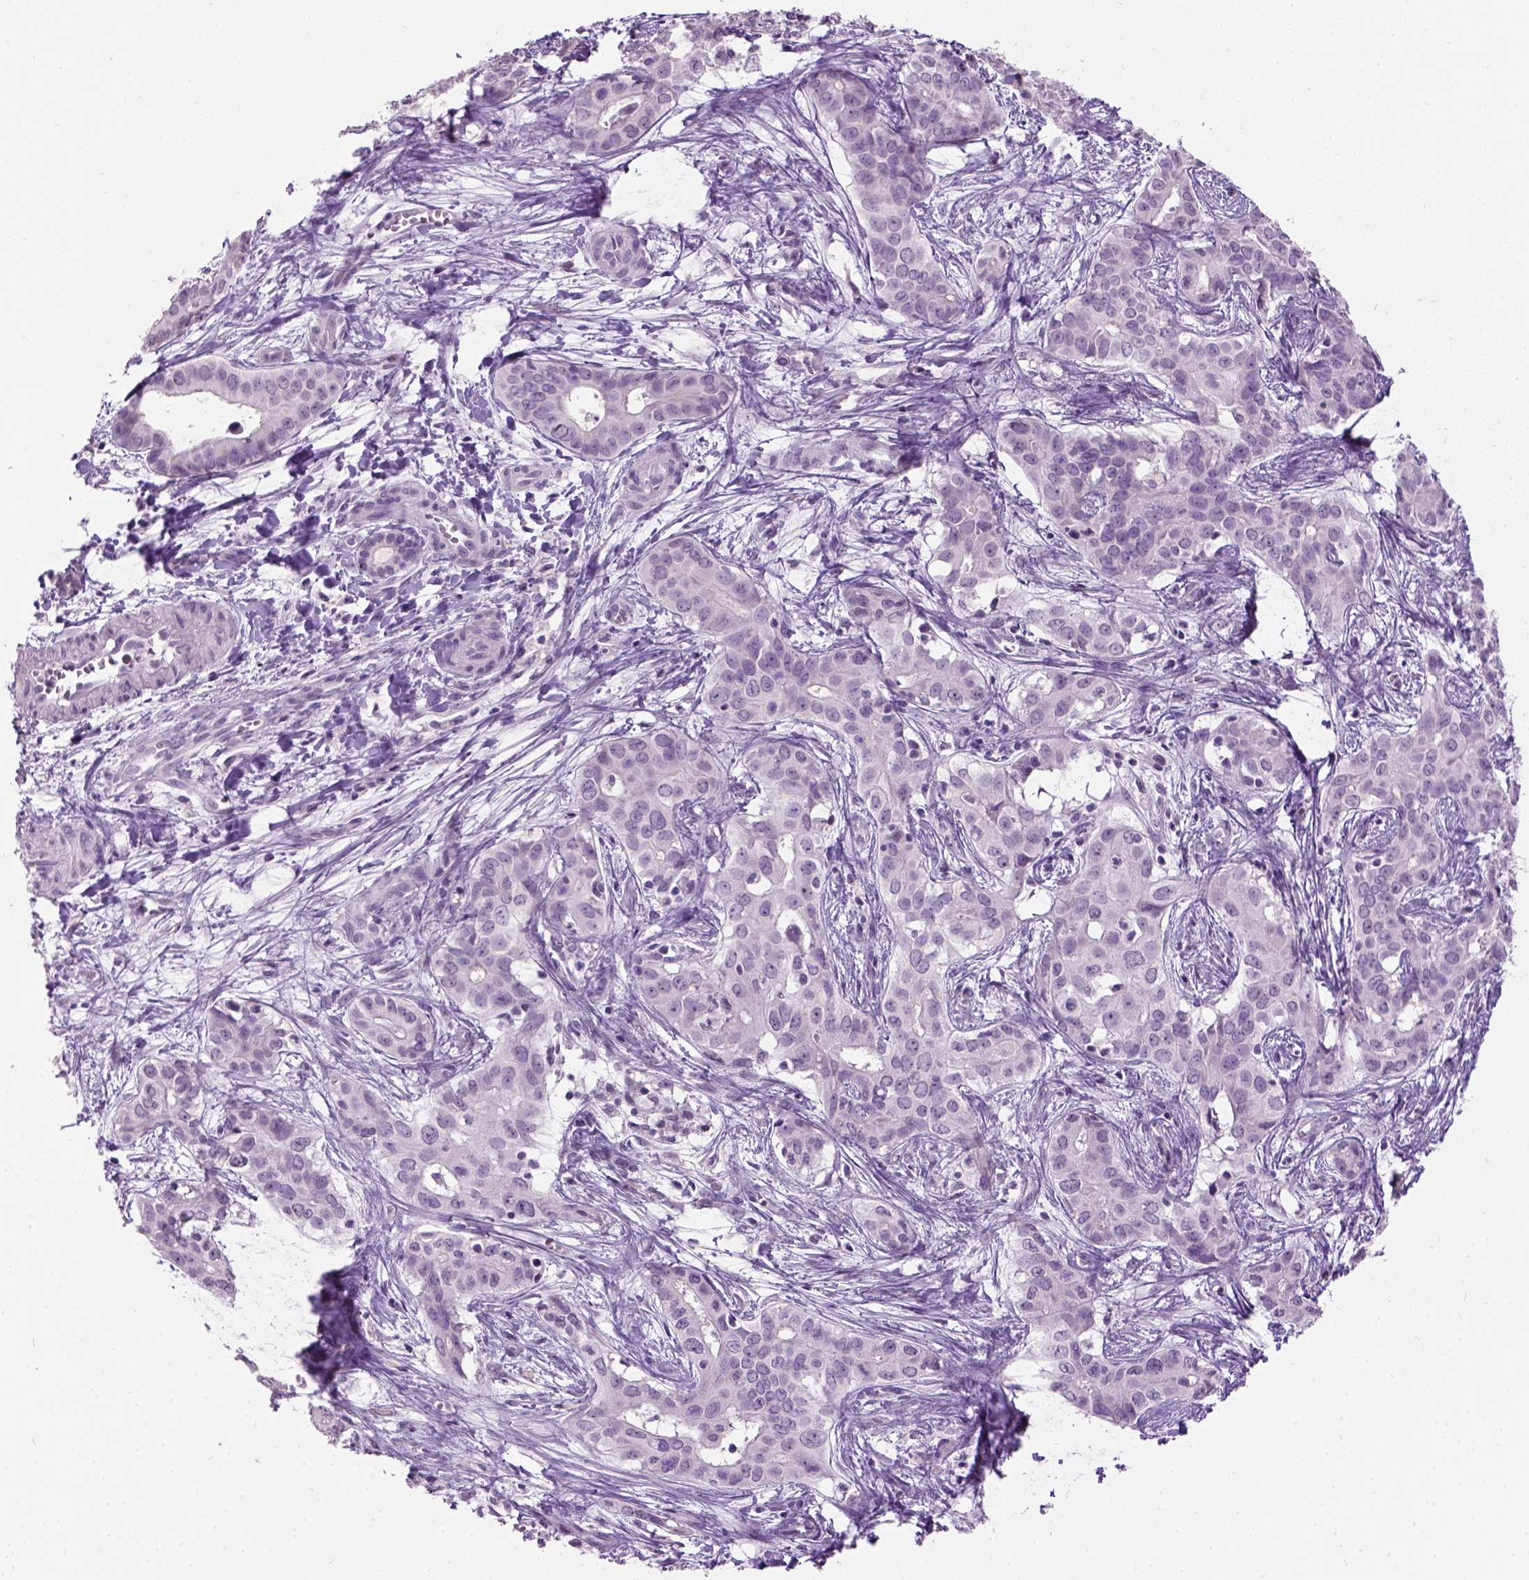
{"staining": {"intensity": "negative", "quantity": "none", "location": "none"}, "tissue": "liver cancer", "cell_type": "Tumor cells", "image_type": "cancer", "snomed": [{"axis": "morphology", "description": "Cholangiocarcinoma"}, {"axis": "topography", "description": "Liver"}], "caption": "The photomicrograph shows no staining of tumor cells in cholangiocarcinoma (liver). Brightfield microscopy of immunohistochemistry stained with DAB (3,3'-diaminobenzidine) (brown) and hematoxylin (blue), captured at high magnification.", "gene": "GABRB2", "patient": {"sex": "female", "age": 65}}